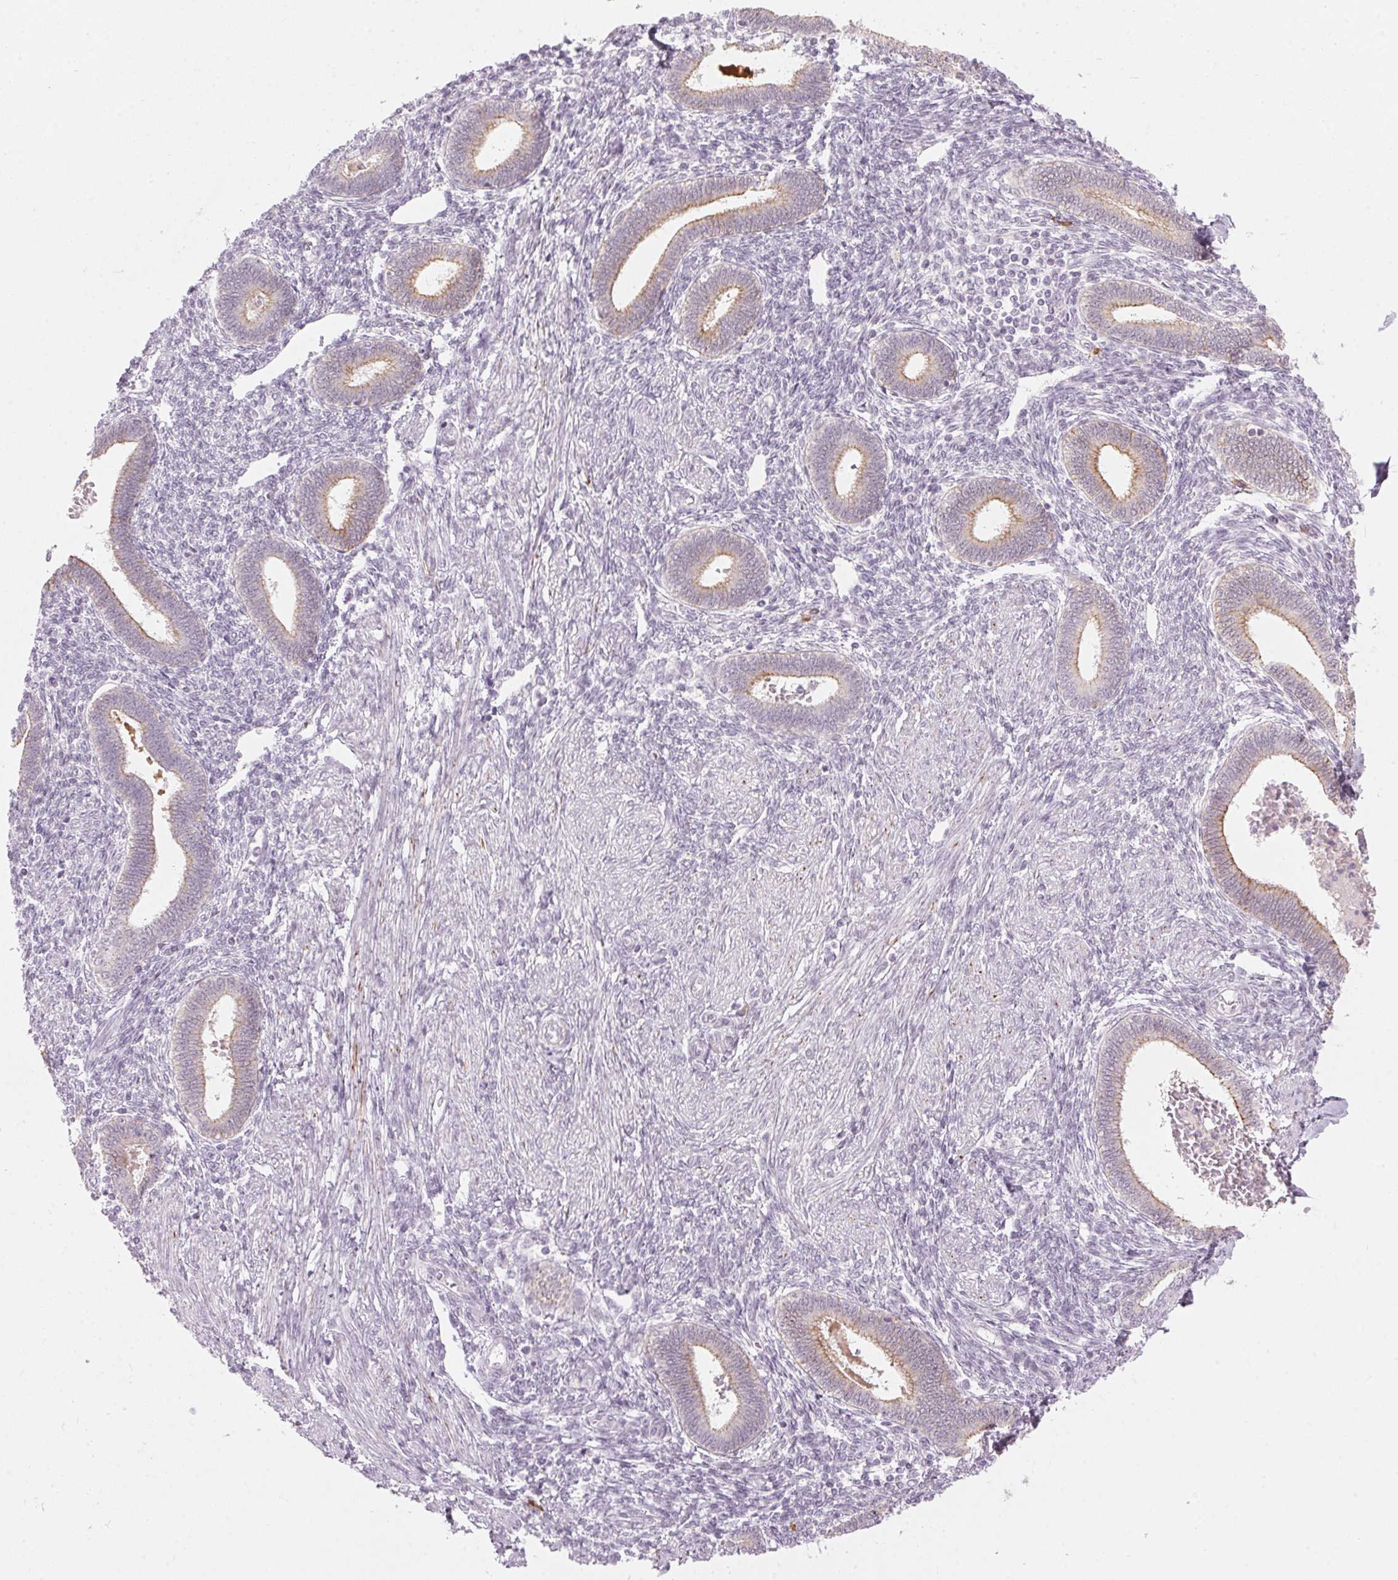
{"staining": {"intensity": "negative", "quantity": "none", "location": "none"}, "tissue": "endometrium", "cell_type": "Cells in endometrial stroma", "image_type": "normal", "snomed": [{"axis": "morphology", "description": "Normal tissue, NOS"}, {"axis": "topography", "description": "Endometrium"}], "caption": "Normal endometrium was stained to show a protein in brown. There is no significant staining in cells in endometrial stroma. (Stains: DAB IHC with hematoxylin counter stain, Microscopy: brightfield microscopy at high magnification).", "gene": "SCTR", "patient": {"sex": "female", "age": 42}}